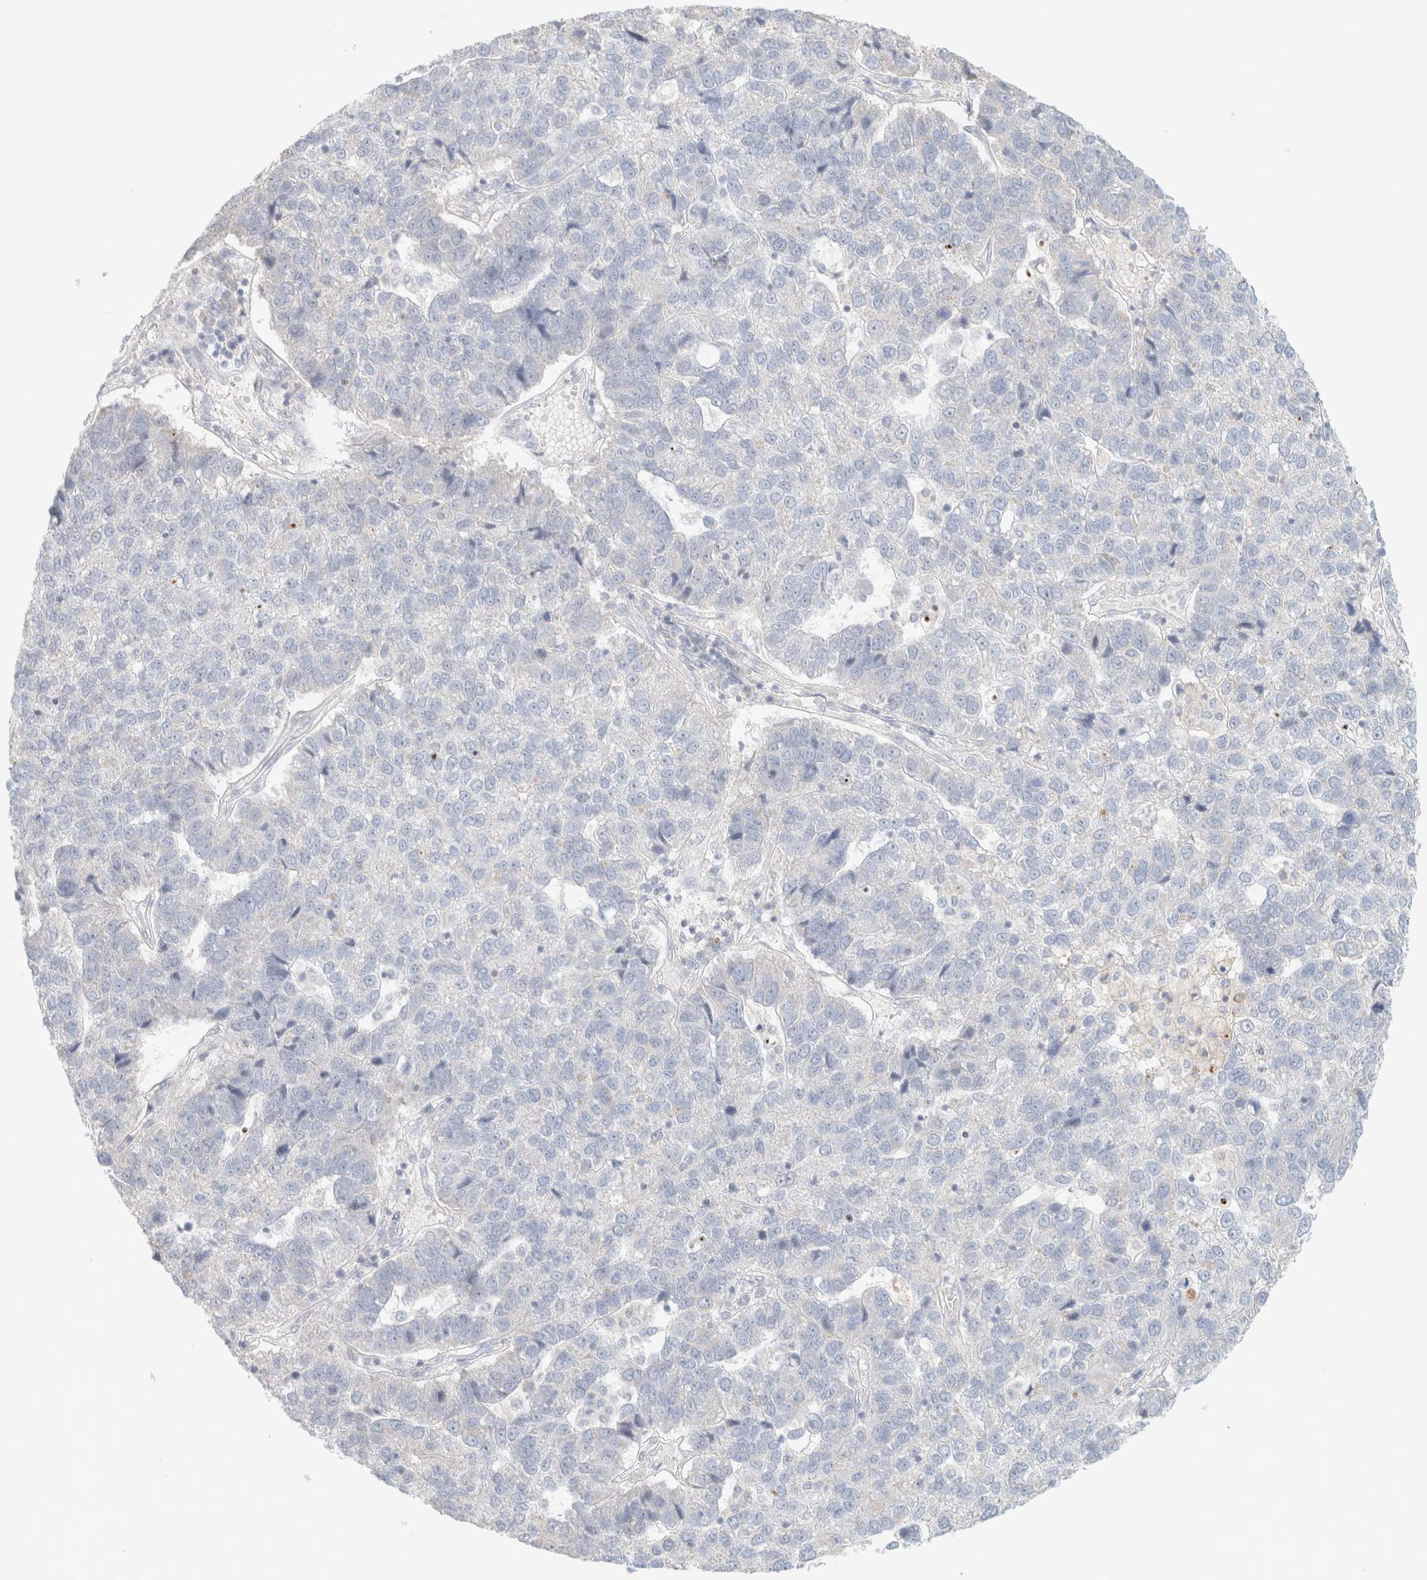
{"staining": {"intensity": "negative", "quantity": "none", "location": "none"}, "tissue": "pancreatic cancer", "cell_type": "Tumor cells", "image_type": "cancer", "snomed": [{"axis": "morphology", "description": "Adenocarcinoma, NOS"}, {"axis": "topography", "description": "Pancreas"}], "caption": "The image shows no significant staining in tumor cells of pancreatic adenocarcinoma.", "gene": "HEXD", "patient": {"sex": "female", "age": 61}}